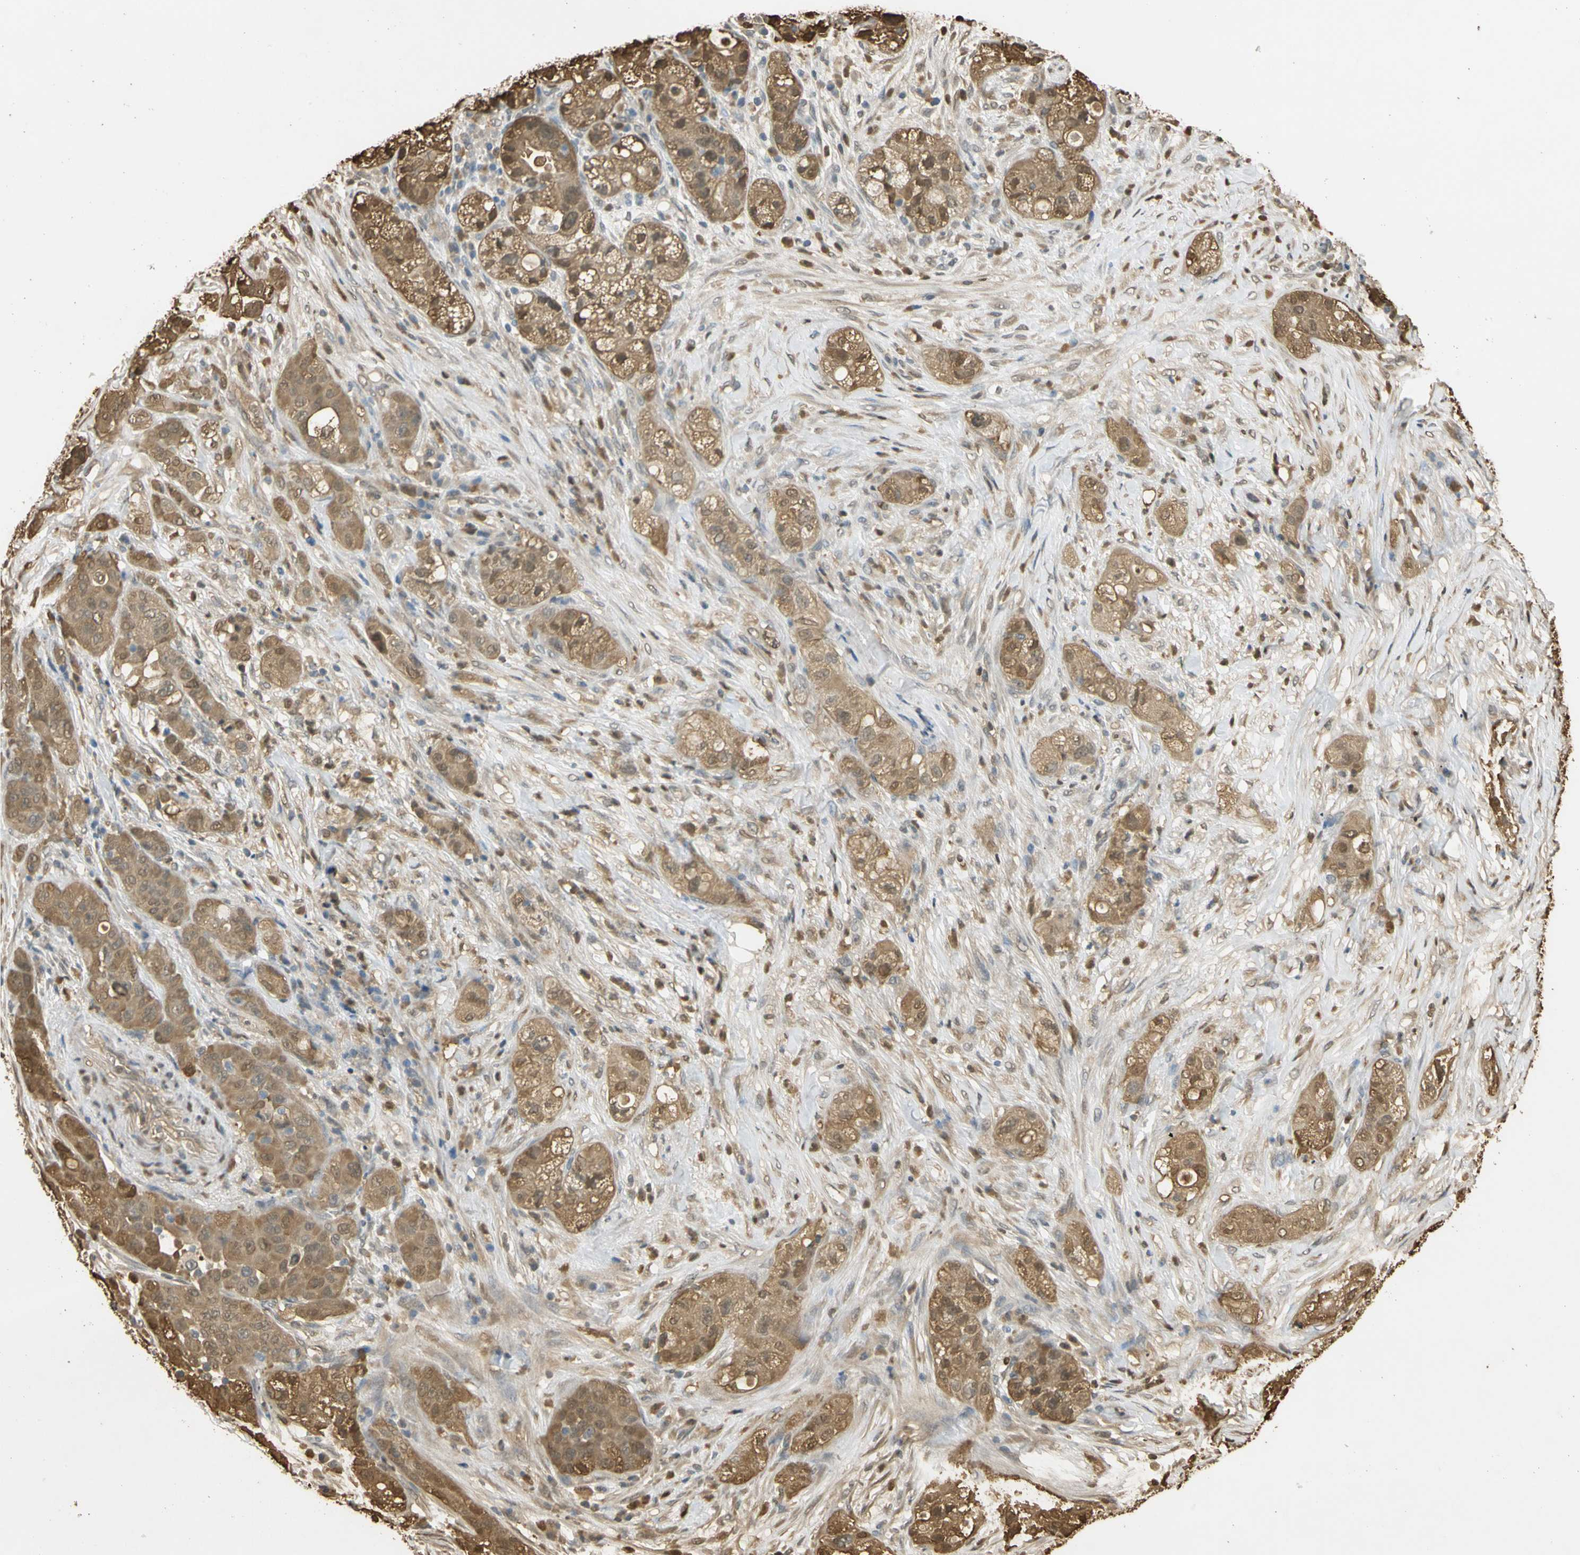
{"staining": {"intensity": "moderate", "quantity": ">75%", "location": "cytoplasmic/membranous,nuclear"}, "tissue": "pancreatic cancer", "cell_type": "Tumor cells", "image_type": "cancer", "snomed": [{"axis": "morphology", "description": "Adenocarcinoma, NOS"}, {"axis": "topography", "description": "Pancreas"}], "caption": "Immunohistochemistry (IHC) histopathology image of human adenocarcinoma (pancreatic) stained for a protein (brown), which shows medium levels of moderate cytoplasmic/membranous and nuclear staining in approximately >75% of tumor cells.", "gene": "S100A6", "patient": {"sex": "female", "age": 78}}